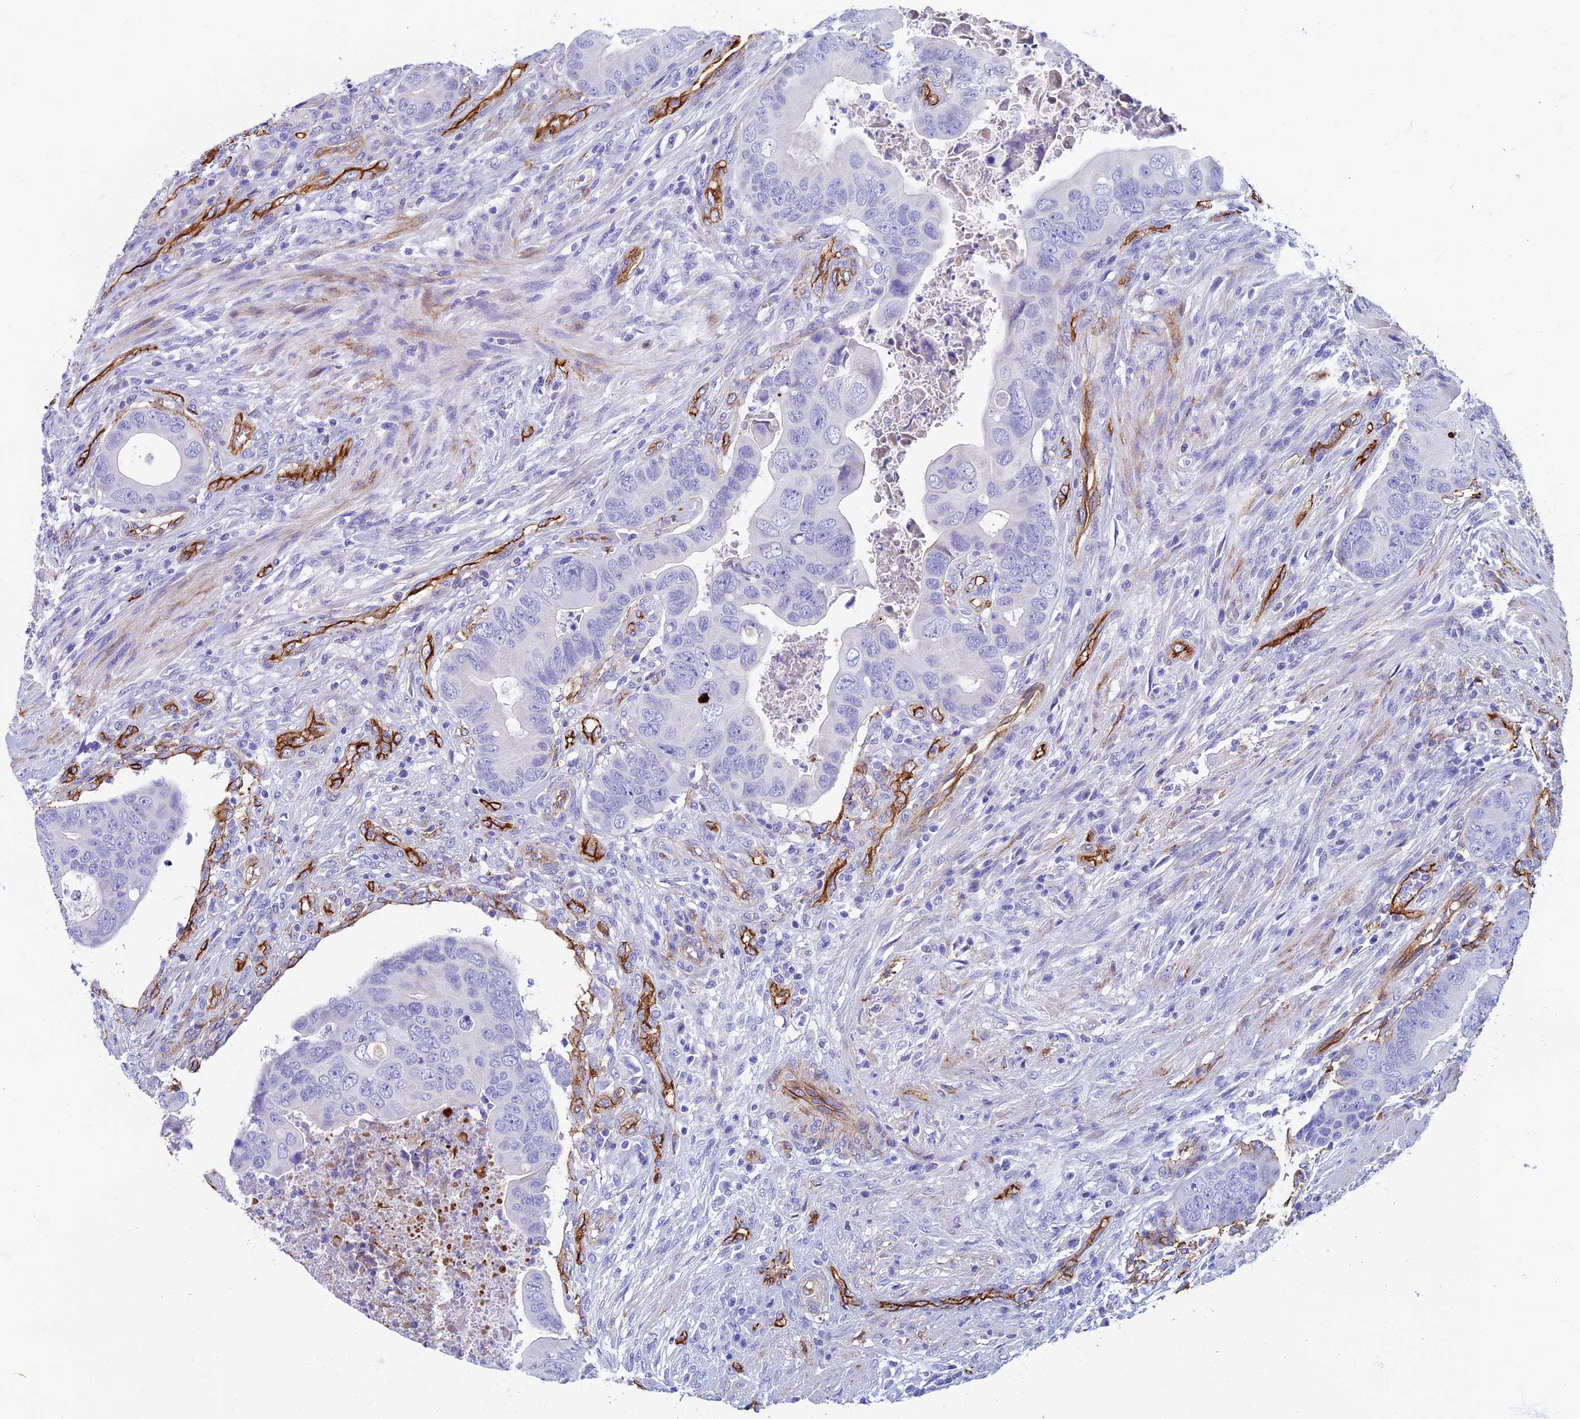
{"staining": {"intensity": "negative", "quantity": "none", "location": "none"}, "tissue": "colorectal cancer", "cell_type": "Tumor cells", "image_type": "cancer", "snomed": [{"axis": "morphology", "description": "Adenocarcinoma, NOS"}, {"axis": "topography", "description": "Rectum"}], "caption": "Immunohistochemistry (IHC) of human adenocarcinoma (colorectal) exhibits no expression in tumor cells. (Immunohistochemistry, brightfield microscopy, high magnification).", "gene": "ETFRF1", "patient": {"sex": "female", "age": 78}}